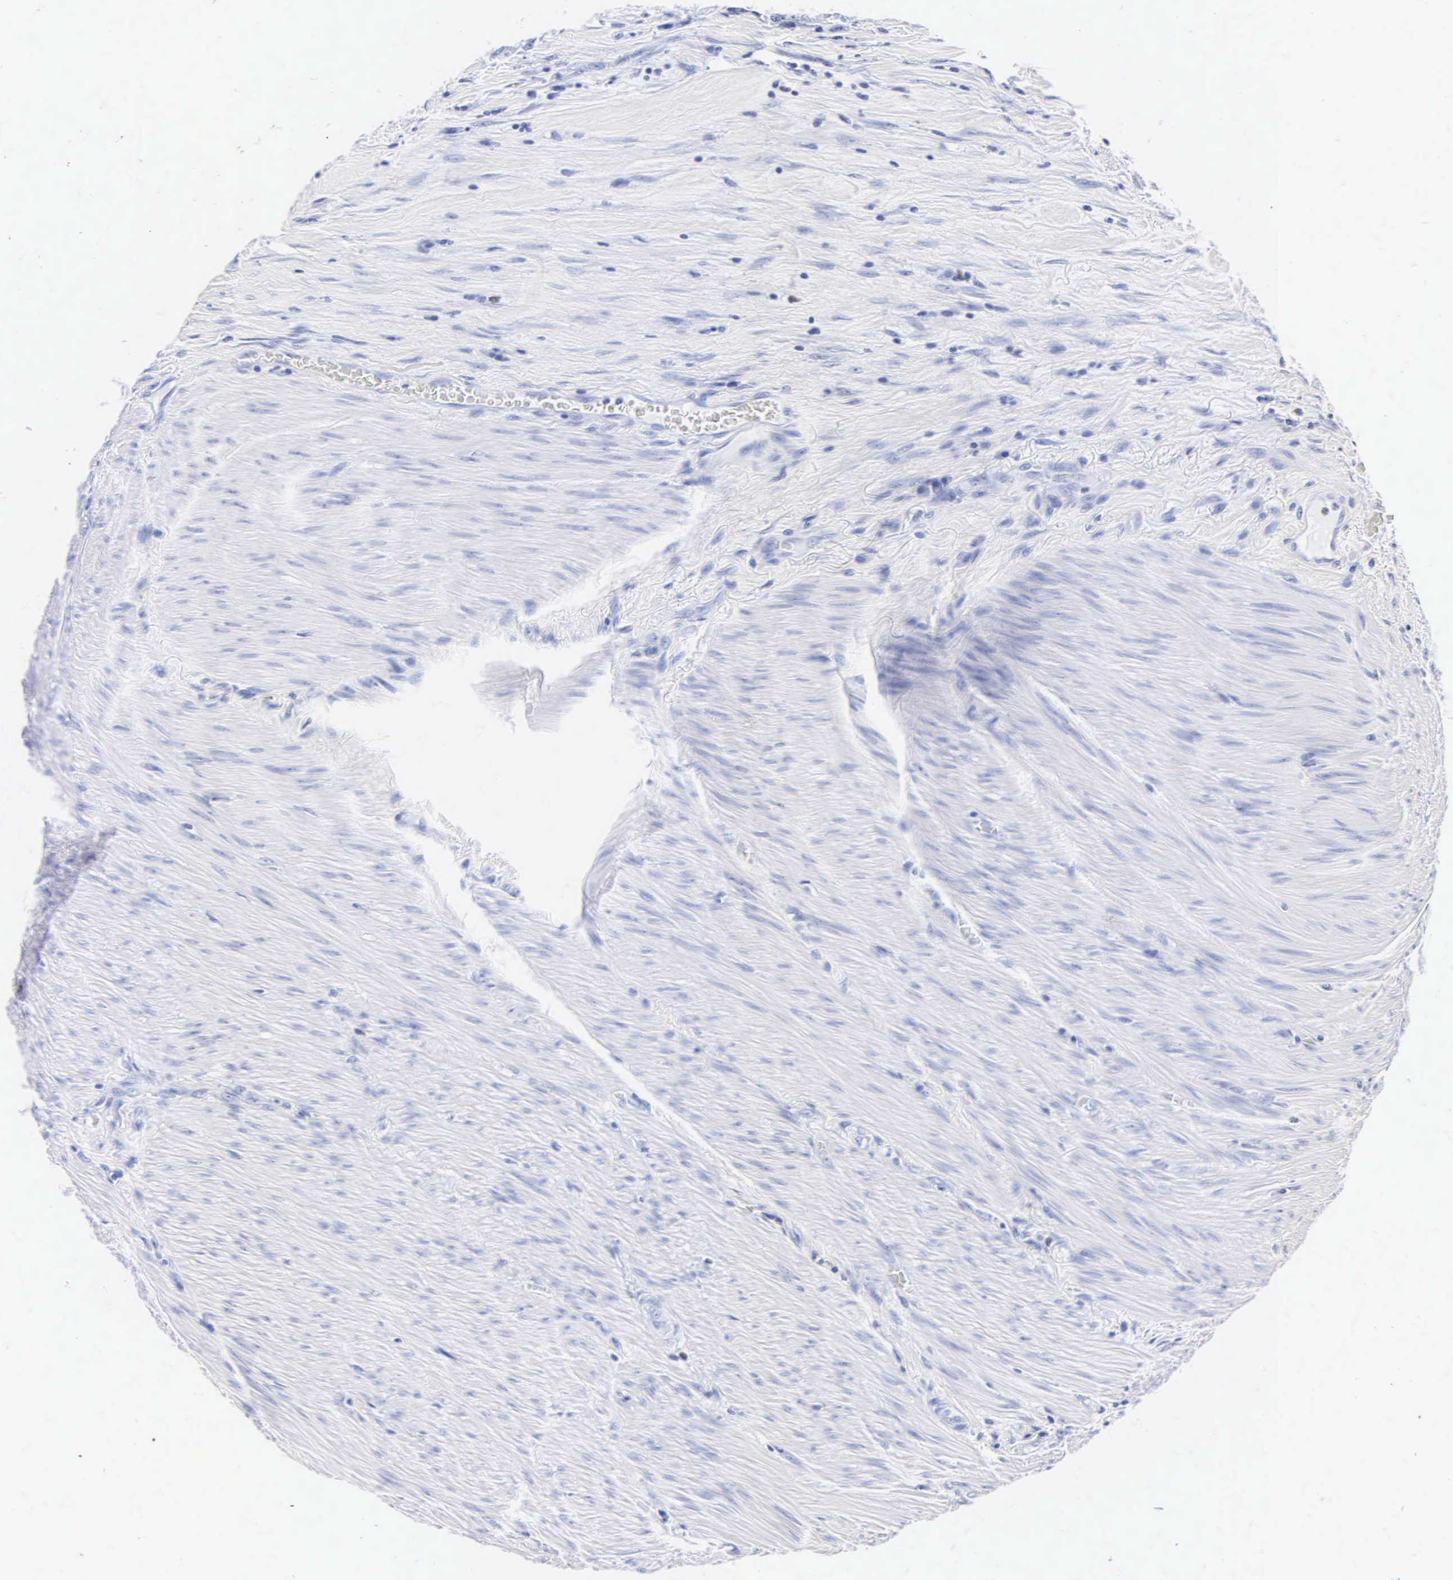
{"staining": {"intensity": "negative", "quantity": "none", "location": "none"}, "tissue": "colorectal cancer", "cell_type": "Tumor cells", "image_type": "cancer", "snomed": [{"axis": "morphology", "description": "Adenocarcinoma, NOS"}, {"axis": "topography", "description": "Rectum"}], "caption": "Image shows no protein positivity in tumor cells of adenocarcinoma (colorectal) tissue.", "gene": "MB", "patient": {"sex": "female", "age": 57}}